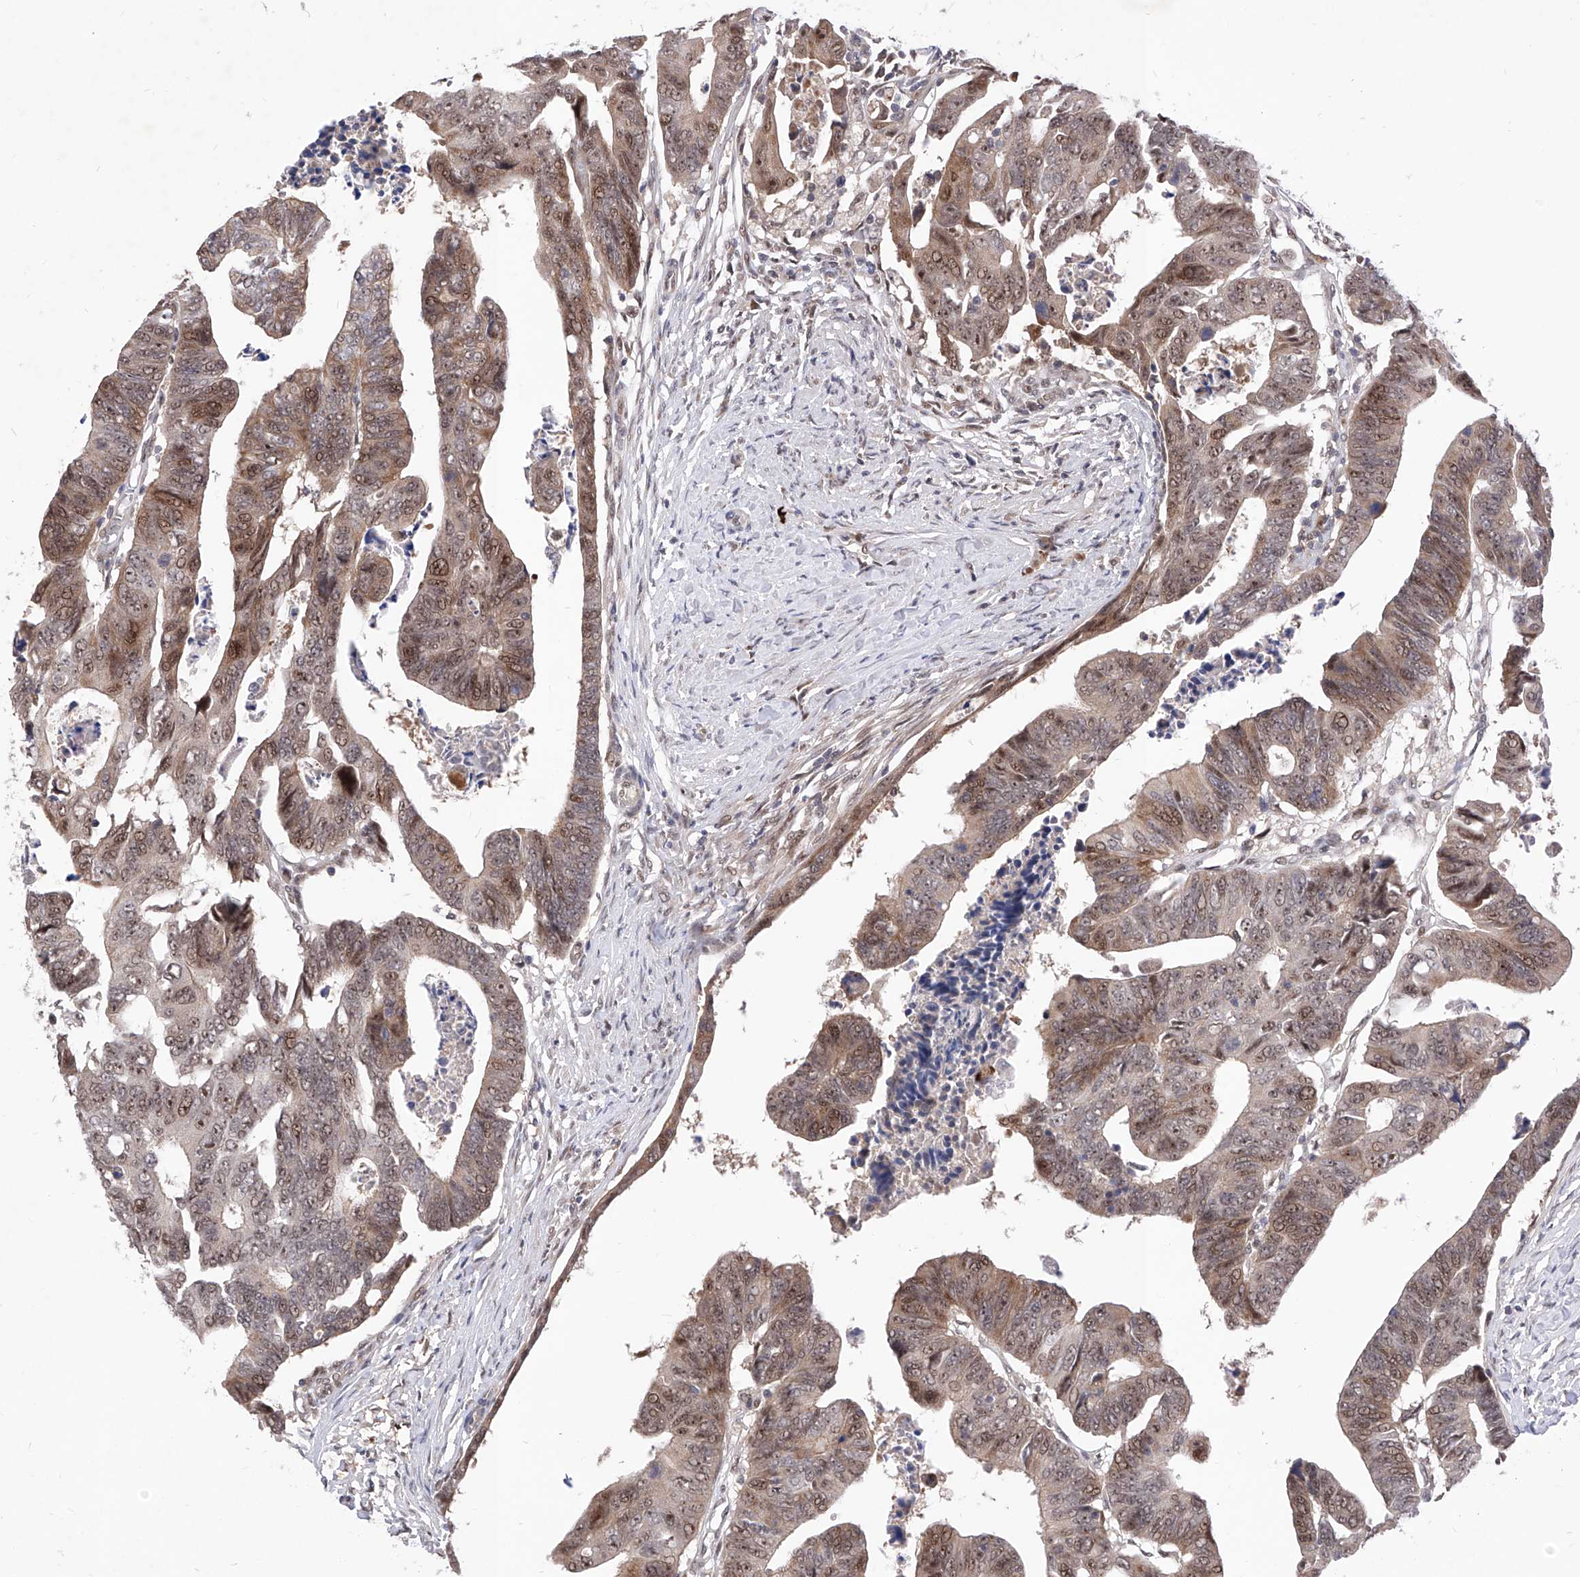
{"staining": {"intensity": "moderate", "quantity": "25%-75%", "location": "cytoplasmic/membranous,nuclear"}, "tissue": "colorectal cancer", "cell_type": "Tumor cells", "image_type": "cancer", "snomed": [{"axis": "morphology", "description": "Adenocarcinoma, NOS"}, {"axis": "topography", "description": "Rectum"}], "caption": "The micrograph demonstrates staining of colorectal cancer (adenocarcinoma), revealing moderate cytoplasmic/membranous and nuclear protein staining (brown color) within tumor cells.", "gene": "LGR4", "patient": {"sex": "female", "age": 65}}